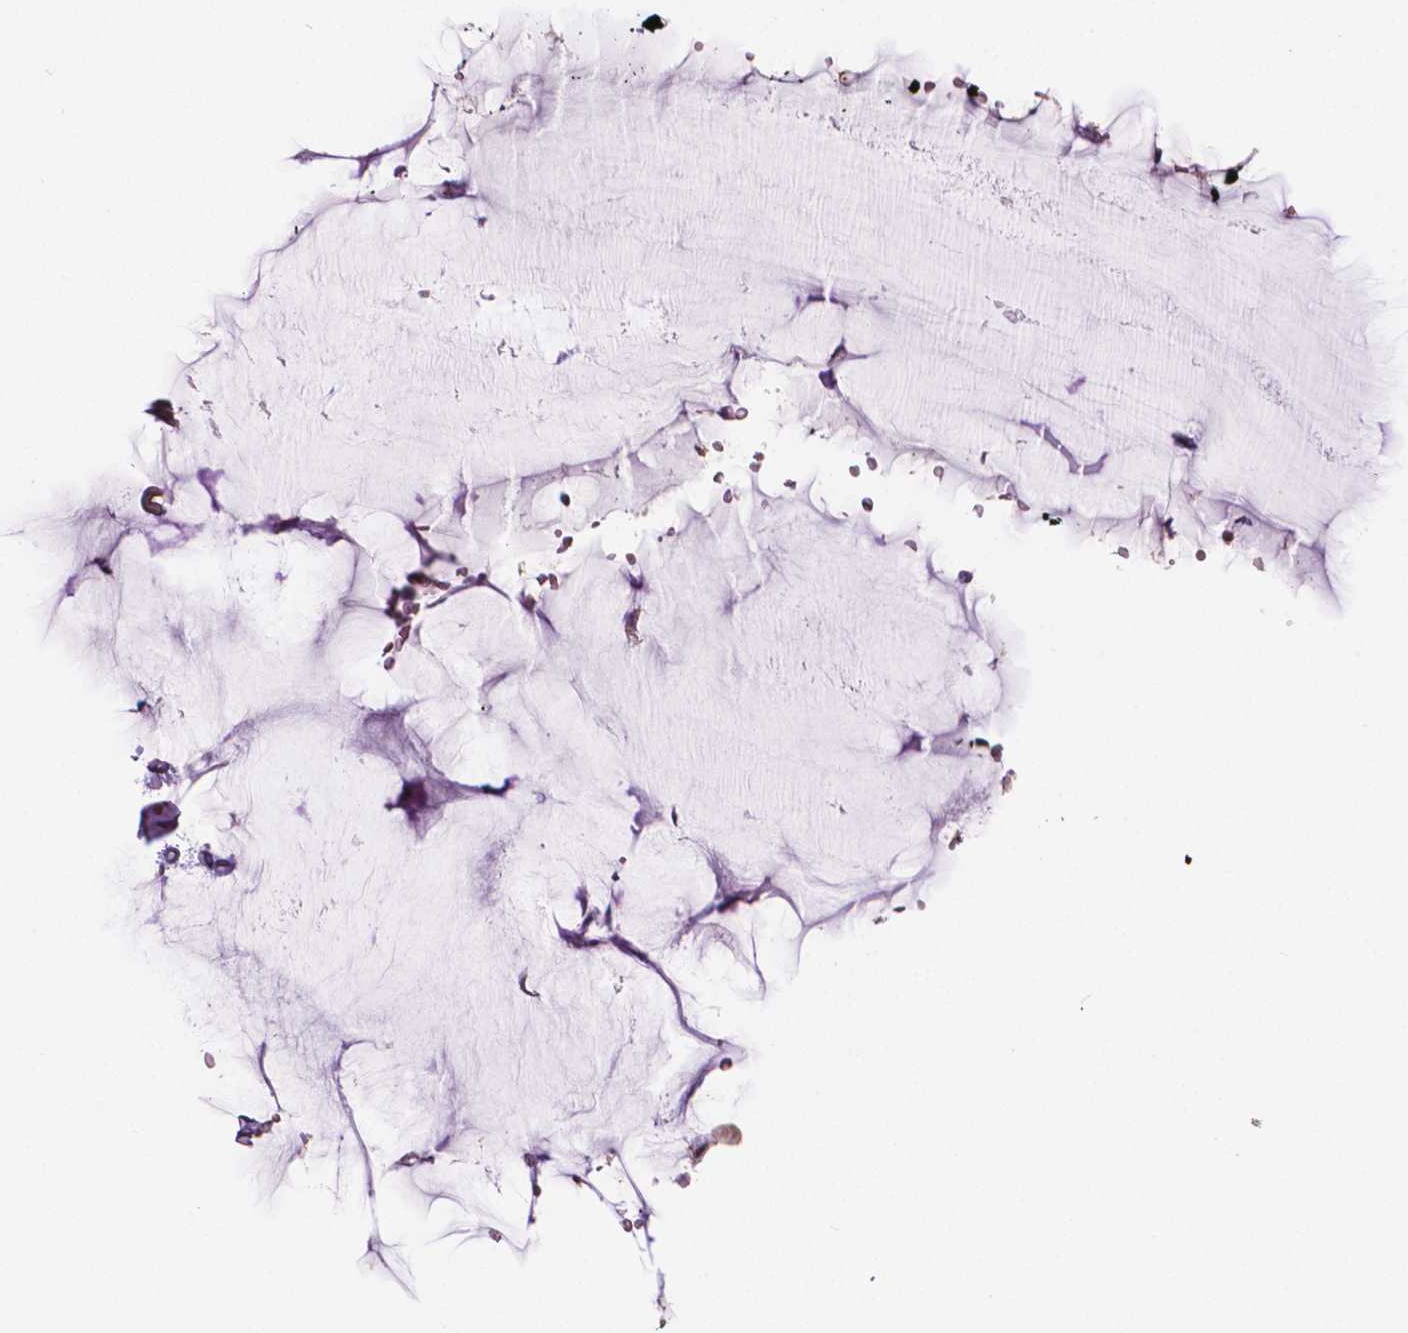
{"staining": {"intensity": "moderate", "quantity": ">75%", "location": "cytoplasmic/membranous"}, "tissue": "gallbladder", "cell_type": "Glandular cells", "image_type": "normal", "snomed": [{"axis": "morphology", "description": "Normal tissue, NOS"}, {"axis": "topography", "description": "Gallbladder"}], "caption": "Moderate cytoplasmic/membranous staining is identified in approximately >75% of glandular cells in normal gallbladder. (IHC, brightfield microscopy, high magnification).", "gene": "FLT1", "patient": {"sex": "female", "age": 63}}